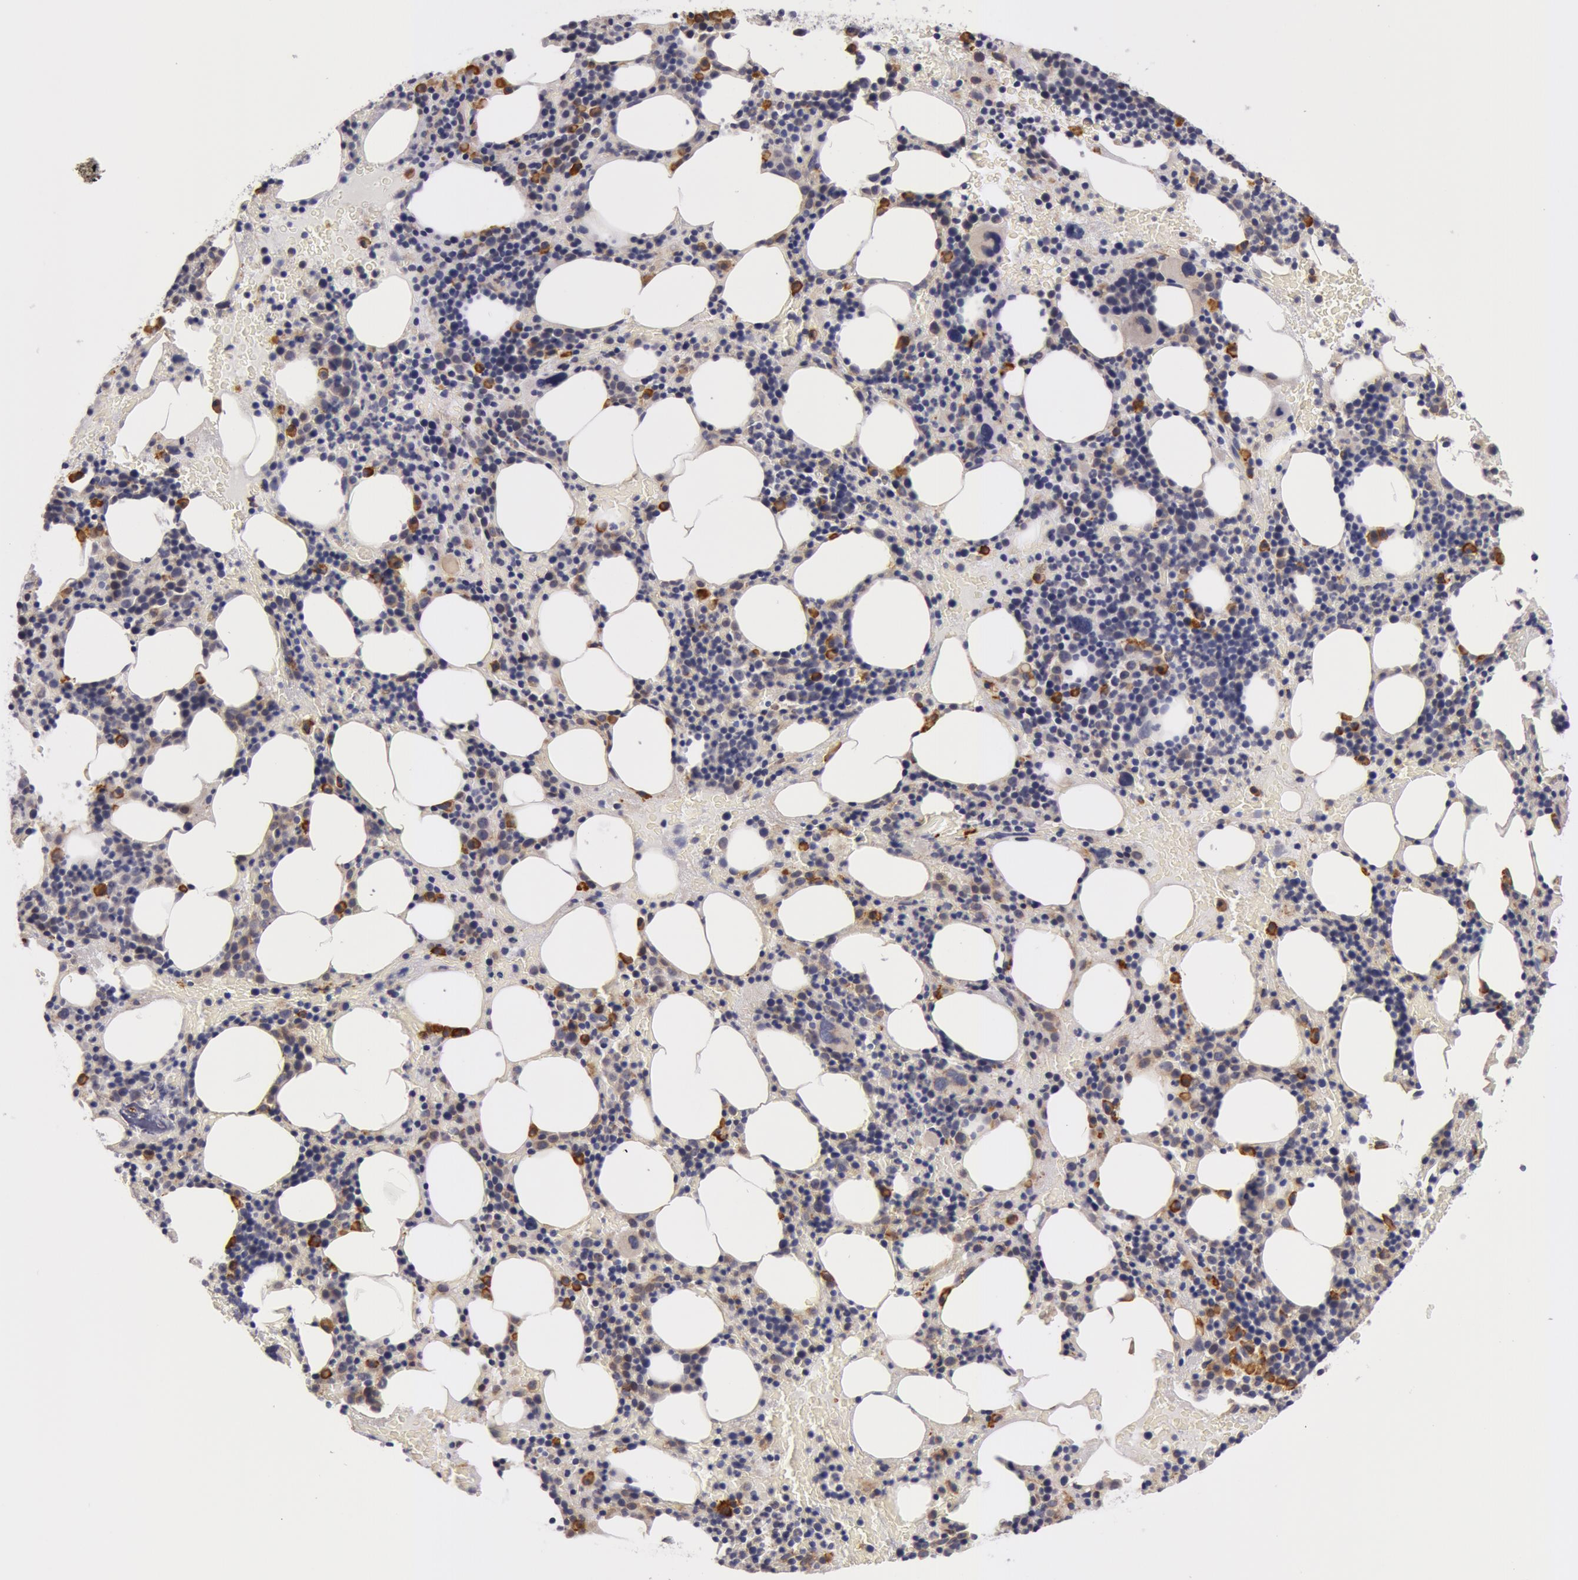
{"staining": {"intensity": "strong", "quantity": "<25%", "location": "cytoplasmic/membranous"}, "tissue": "bone marrow", "cell_type": "Hematopoietic cells", "image_type": "normal", "snomed": [{"axis": "morphology", "description": "Normal tissue, NOS"}, {"axis": "topography", "description": "Bone marrow"}], "caption": "Strong cytoplasmic/membranous staining for a protein is appreciated in about <25% of hematopoietic cells of normal bone marrow using immunohistochemistry.", "gene": "IL23A", "patient": {"sex": "male", "age": 86}}